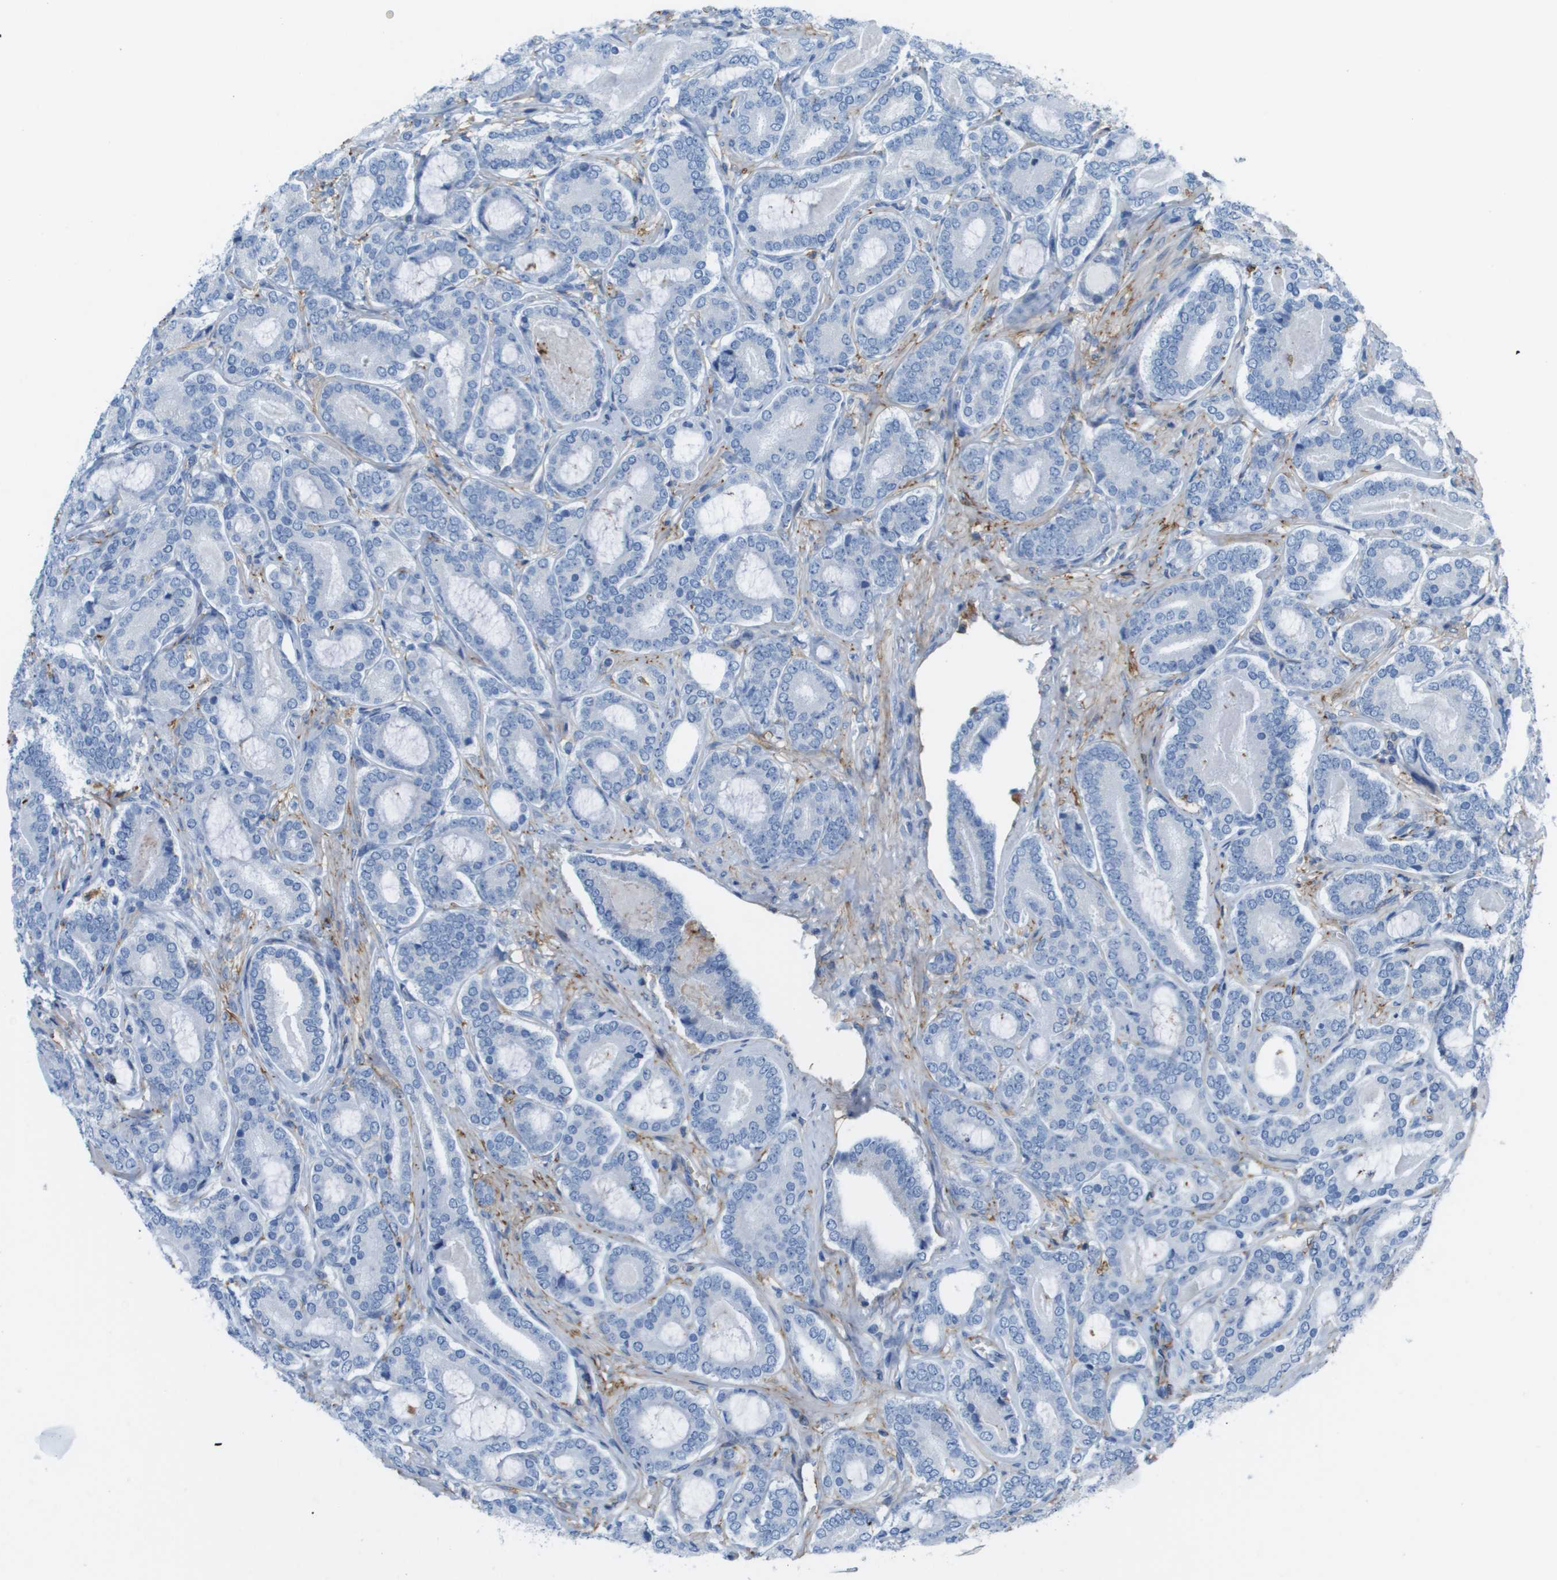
{"staining": {"intensity": "negative", "quantity": "none", "location": "none"}, "tissue": "prostate cancer", "cell_type": "Tumor cells", "image_type": "cancer", "snomed": [{"axis": "morphology", "description": "Adenocarcinoma, High grade"}, {"axis": "topography", "description": "Prostate"}], "caption": "An immunohistochemistry histopathology image of prostate cancer is shown. There is no staining in tumor cells of prostate cancer.", "gene": "ZBTB43", "patient": {"sex": "male", "age": 60}}